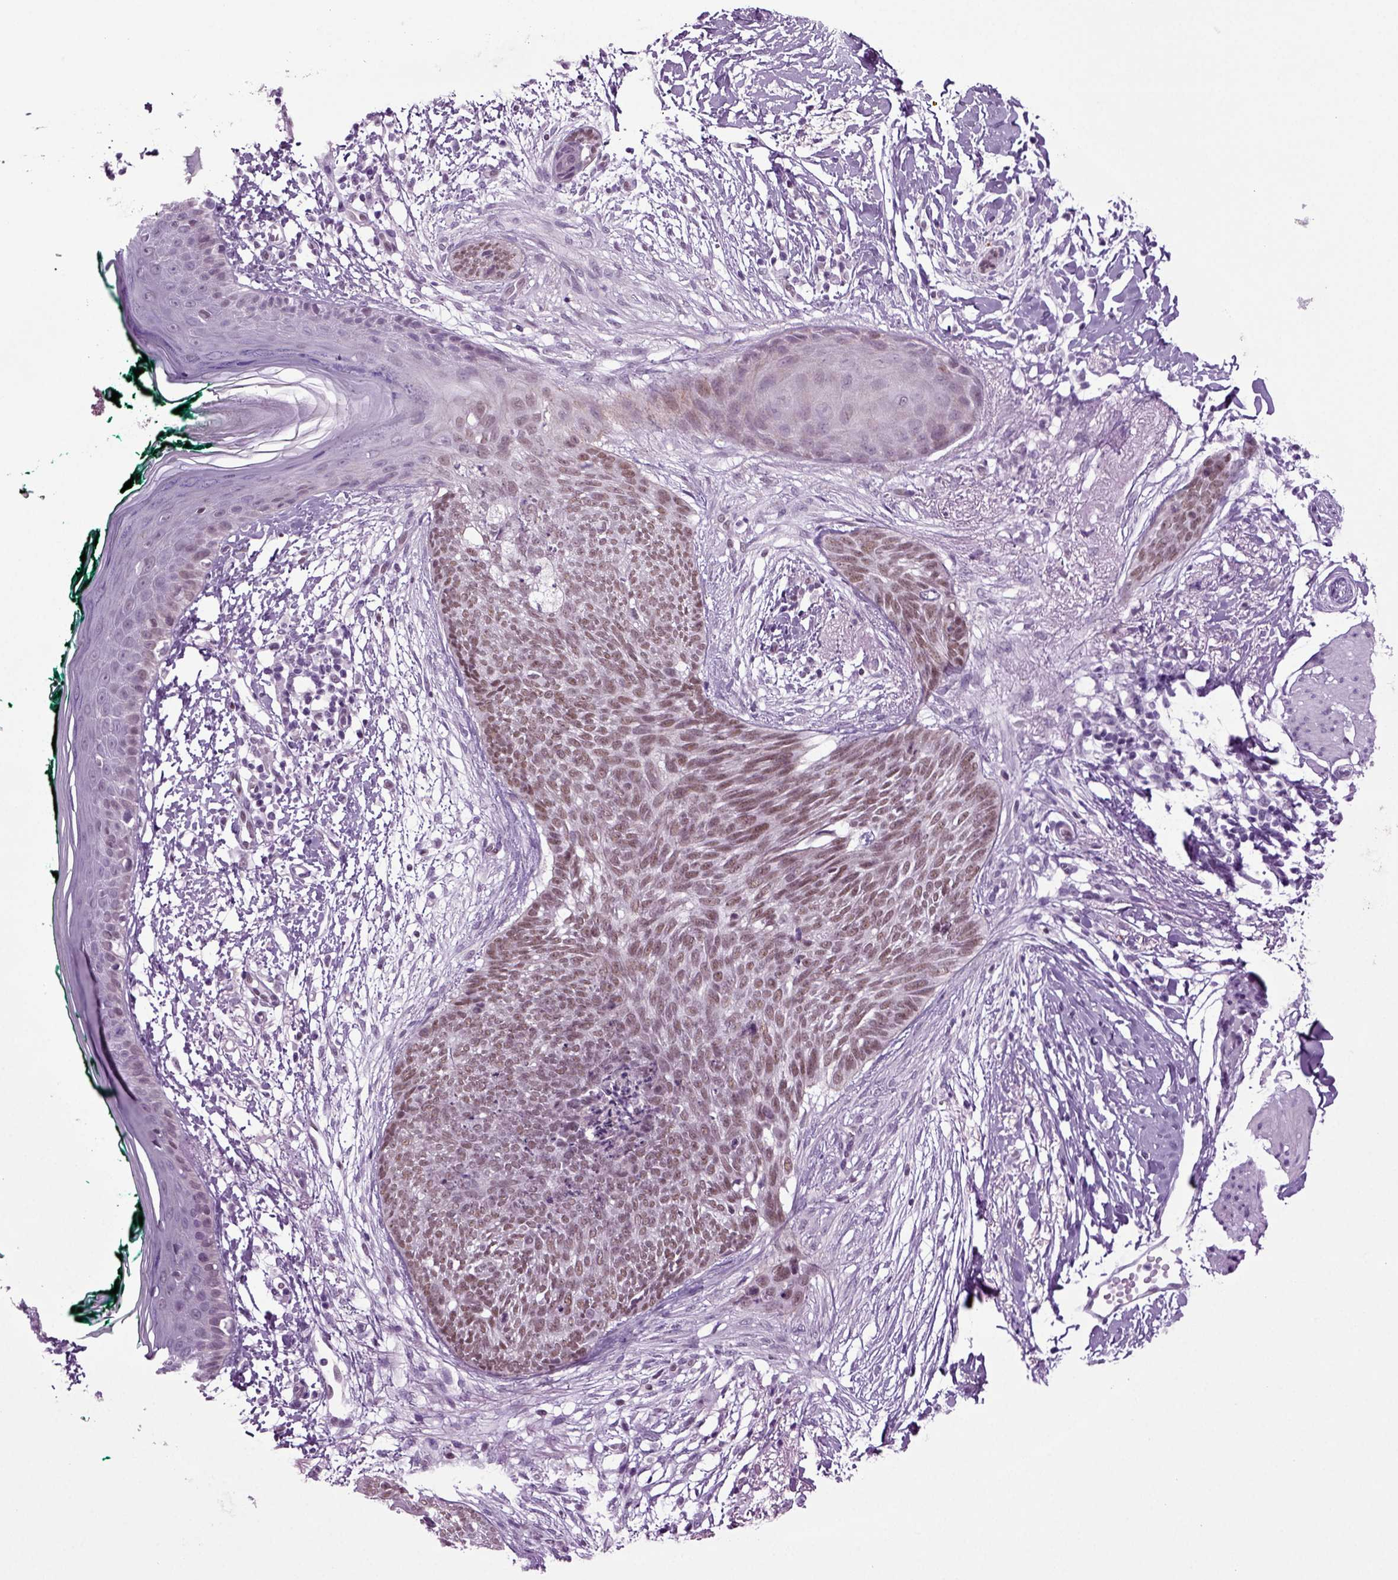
{"staining": {"intensity": "weak", "quantity": ">75%", "location": "nuclear"}, "tissue": "skin cancer", "cell_type": "Tumor cells", "image_type": "cancer", "snomed": [{"axis": "morphology", "description": "Normal tissue, NOS"}, {"axis": "morphology", "description": "Basal cell carcinoma"}, {"axis": "topography", "description": "Skin"}], "caption": "High-power microscopy captured an immunohistochemistry (IHC) photomicrograph of basal cell carcinoma (skin), revealing weak nuclear positivity in about >75% of tumor cells. The protein of interest is stained brown, and the nuclei are stained in blue (DAB (3,3'-diaminobenzidine) IHC with brightfield microscopy, high magnification).", "gene": "RFX3", "patient": {"sex": "male", "age": 84}}